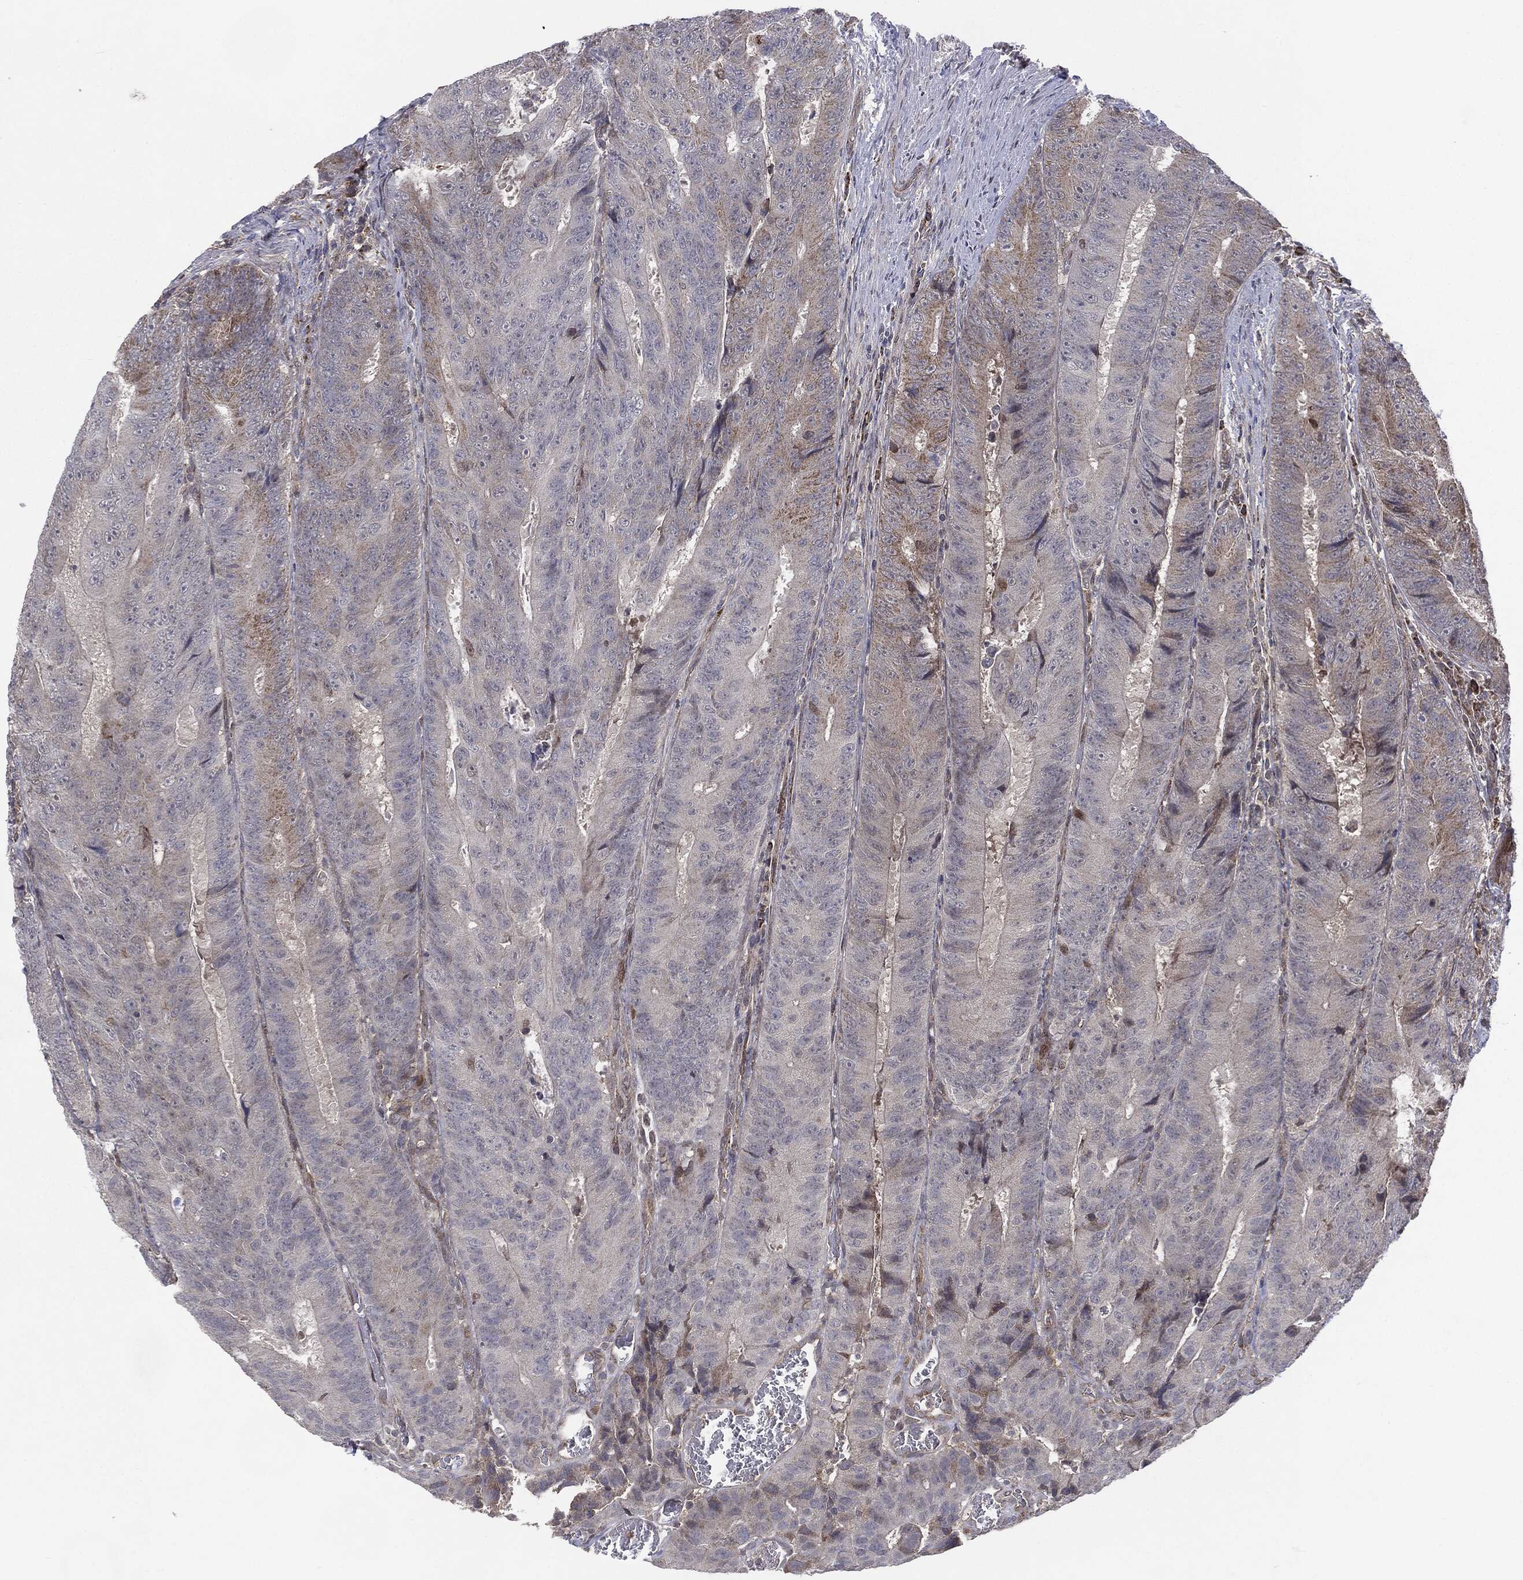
{"staining": {"intensity": "moderate", "quantity": "<25%", "location": "cytoplasmic/membranous"}, "tissue": "colorectal cancer", "cell_type": "Tumor cells", "image_type": "cancer", "snomed": [{"axis": "morphology", "description": "Adenocarcinoma, NOS"}, {"axis": "topography", "description": "Colon"}], "caption": "Adenocarcinoma (colorectal) stained with DAB IHC displays low levels of moderate cytoplasmic/membranous positivity in approximately <25% of tumor cells.", "gene": "PTPA", "patient": {"sex": "female", "age": 48}}